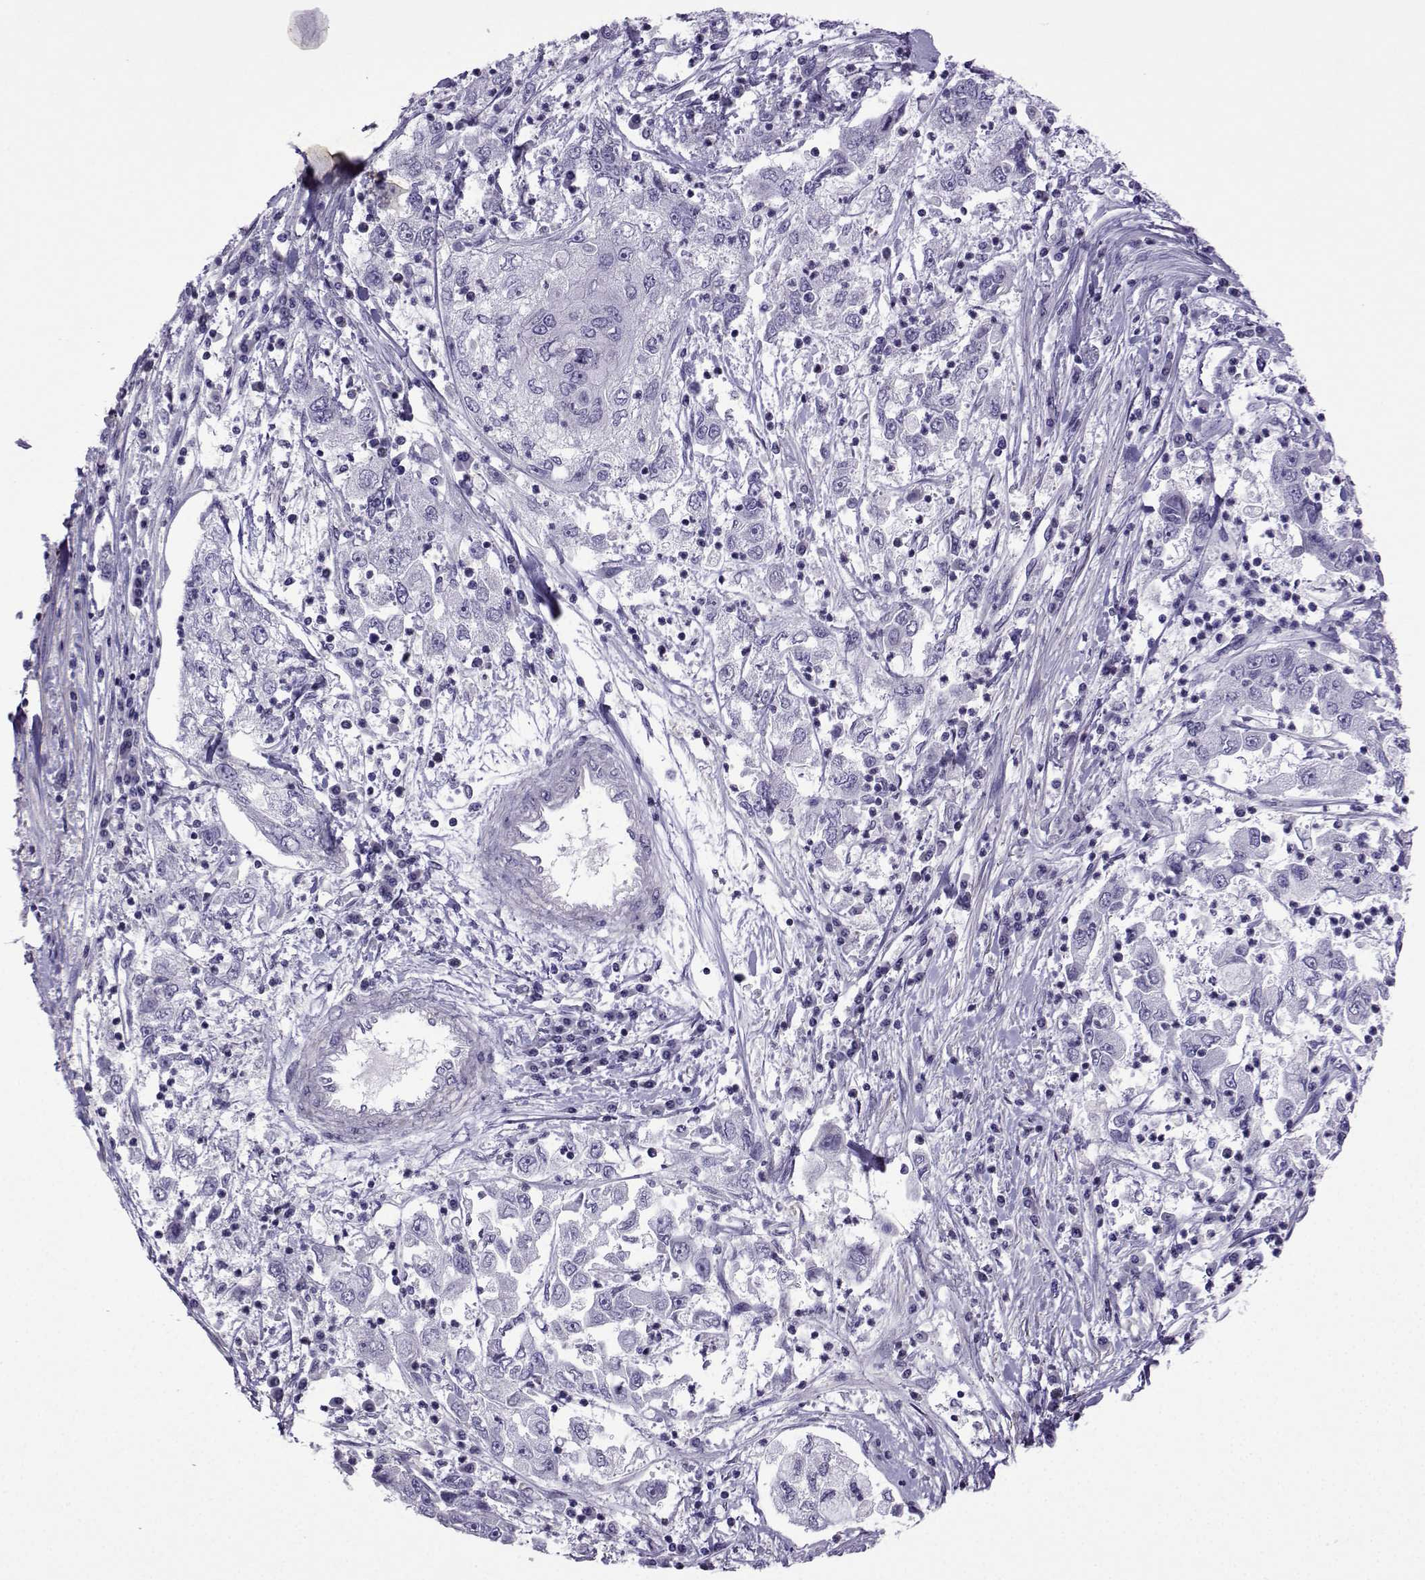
{"staining": {"intensity": "negative", "quantity": "none", "location": "none"}, "tissue": "cervical cancer", "cell_type": "Tumor cells", "image_type": "cancer", "snomed": [{"axis": "morphology", "description": "Squamous cell carcinoma, NOS"}, {"axis": "topography", "description": "Cervix"}], "caption": "Cervical squamous cell carcinoma was stained to show a protein in brown. There is no significant positivity in tumor cells. (Brightfield microscopy of DAB (3,3'-diaminobenzidine) IHC at high magnification).", "gene": "CFAP70", "patient": {"sex": "female", "age": 36}}